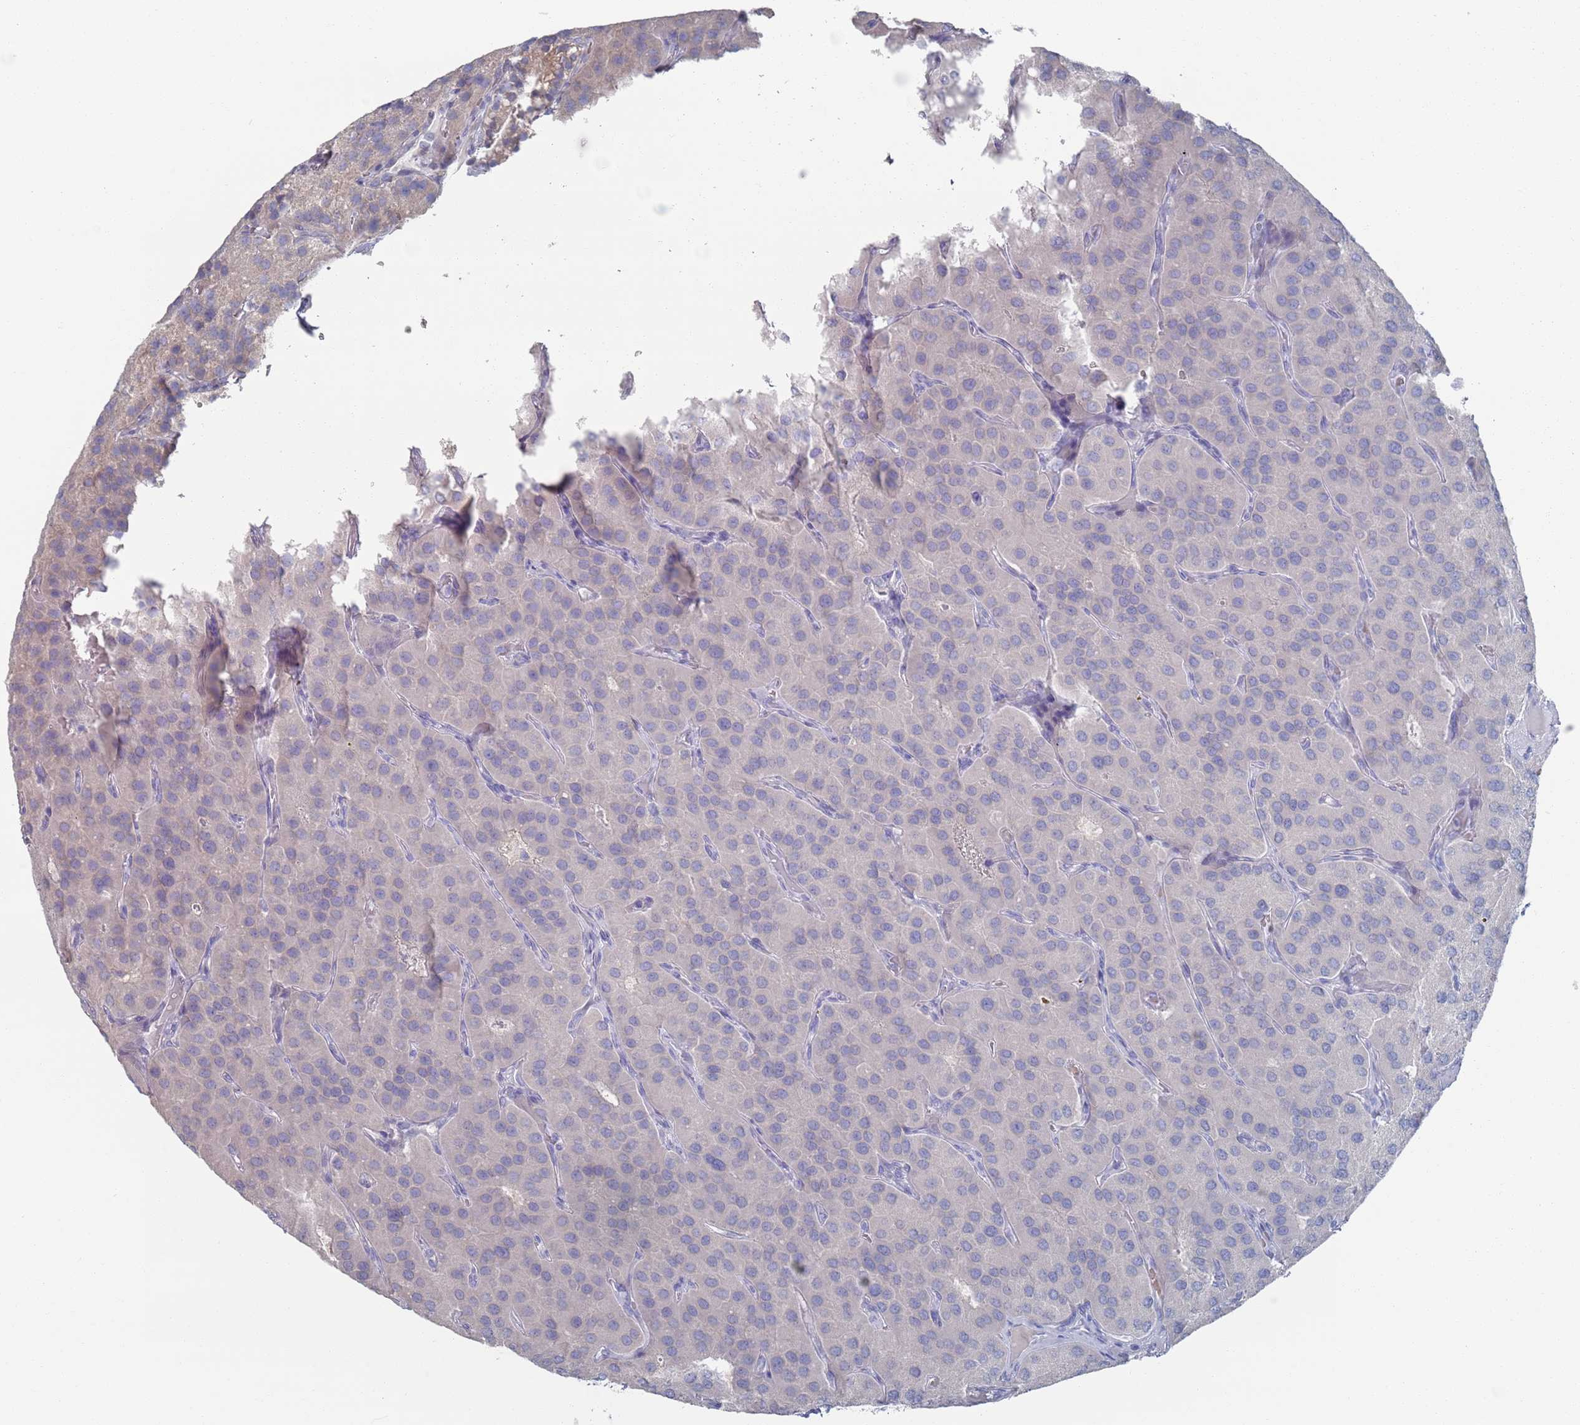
{"staining": {"intensity": "negative", "quantity": "none", "location": "none"}, "tissue": "parathyroid gland", "cell_type": "Glandular cells", "image_type": "normal", "snomed": [{"axis": "morphology", "description": "Normal tissue, NOS"}, {"axis": "morphology", "description": "Adenoma, NOS"}, {"axis": "topography", "description": "Parathyroid gland"}], "caption": "High power microscopy micrograph of an immunohistochemistry image of benign parathyroid gland, revealing no significant positivity in glandular cells.", "gene": "TMCO3", "patient": {"sex": "female", "age": 86}}